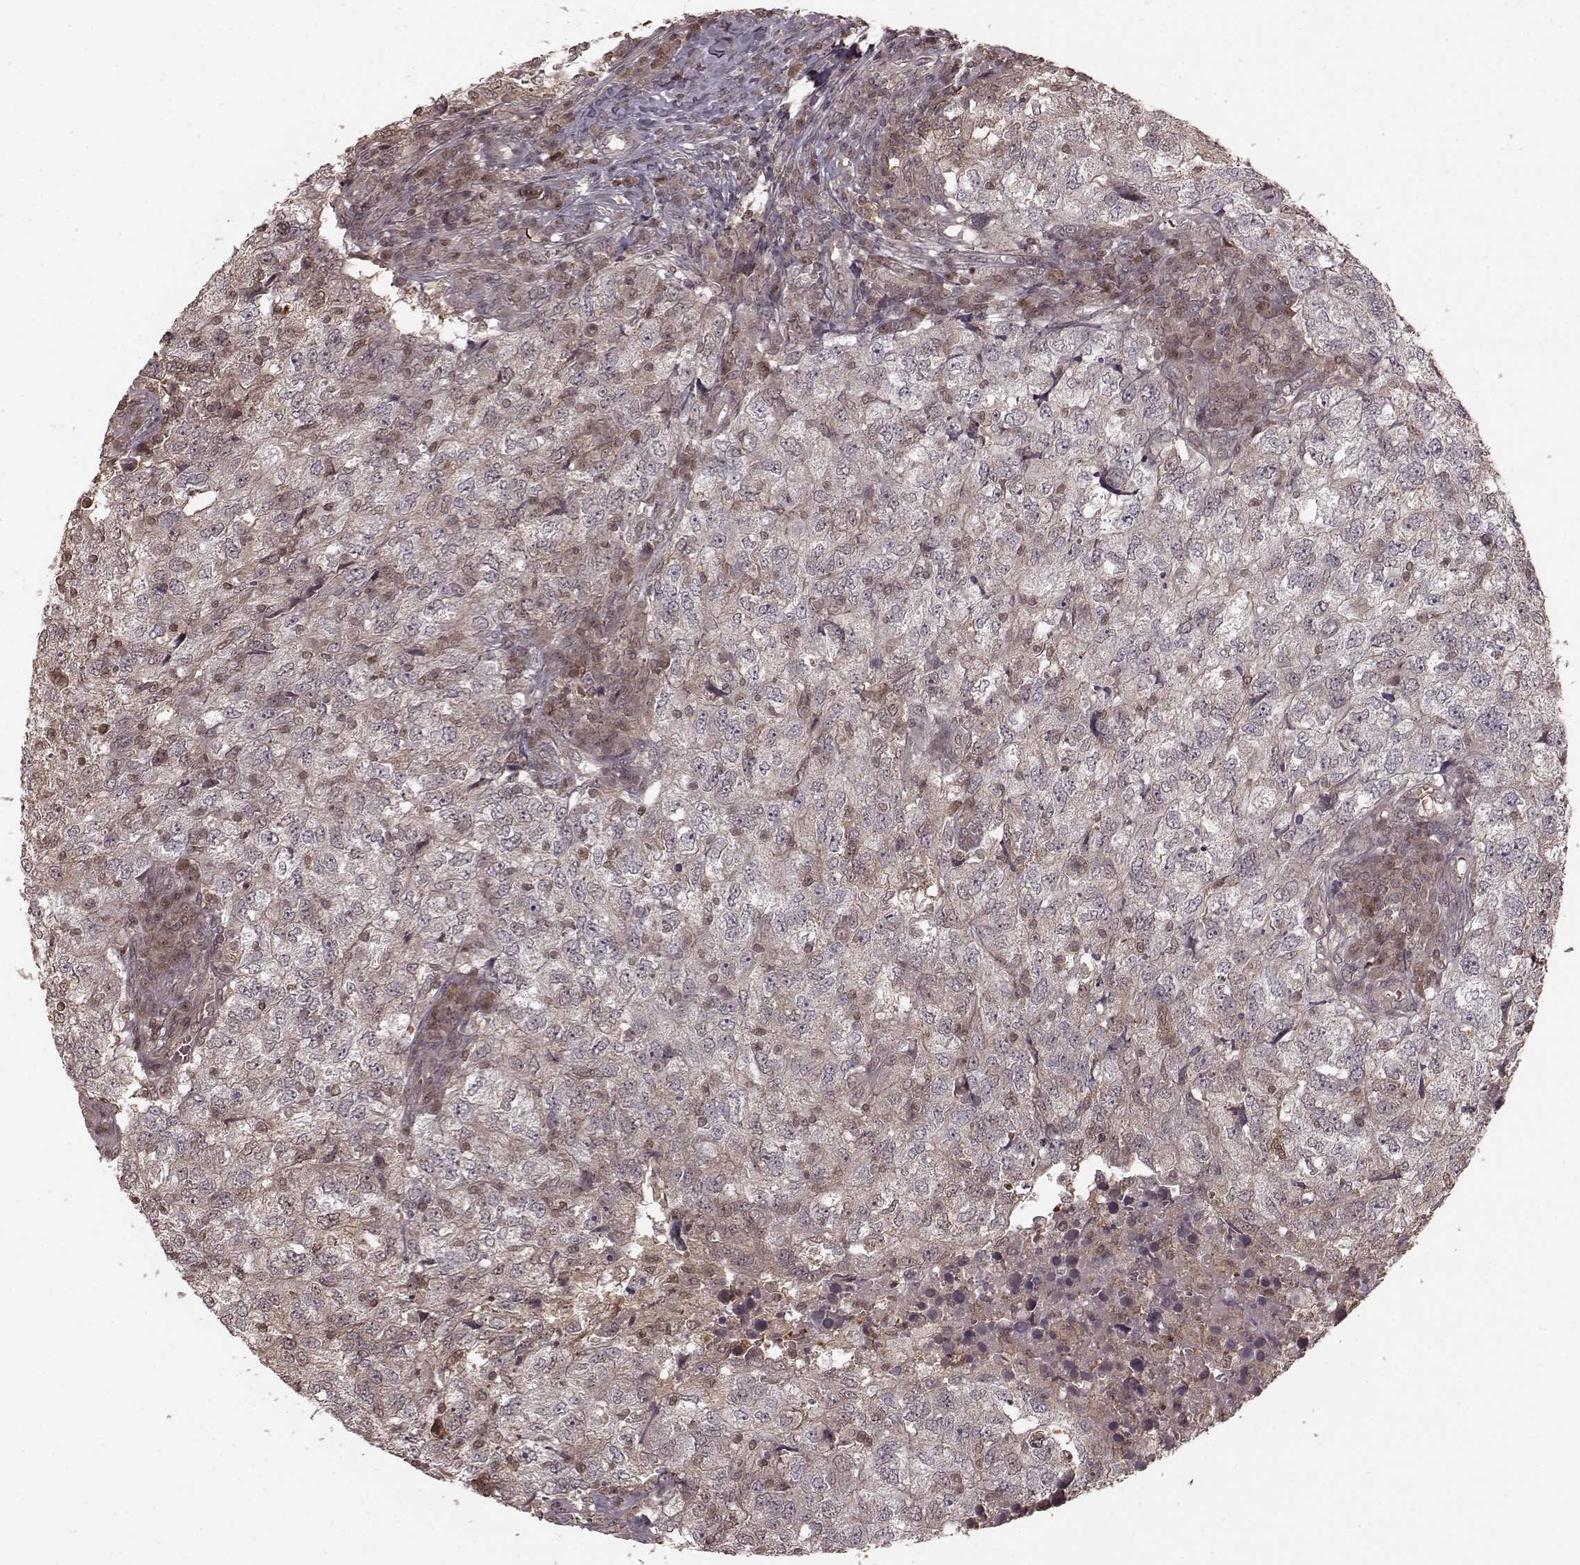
{"staining": {"intensity": "weak", "quantity": "<25%", "location": "cytoplasmic/membranous,nuclear"}, "tissue": "breast cancer", "cell_type": "Tumor cells", "image_type": "cancer", "snomed": [{"axis": "morphology", "description": "Duct carcinoma"}, {"axis": "topography", "description": "Breast"}], "caption": "High power microscopy photomicrograph of an immunohistochemistry image of breast cancer (invasive ductal carcinoma), revealing no significant expression in tumor cells.", "gene": "GSS", "patient": {"sex": "female", "age": 30}}